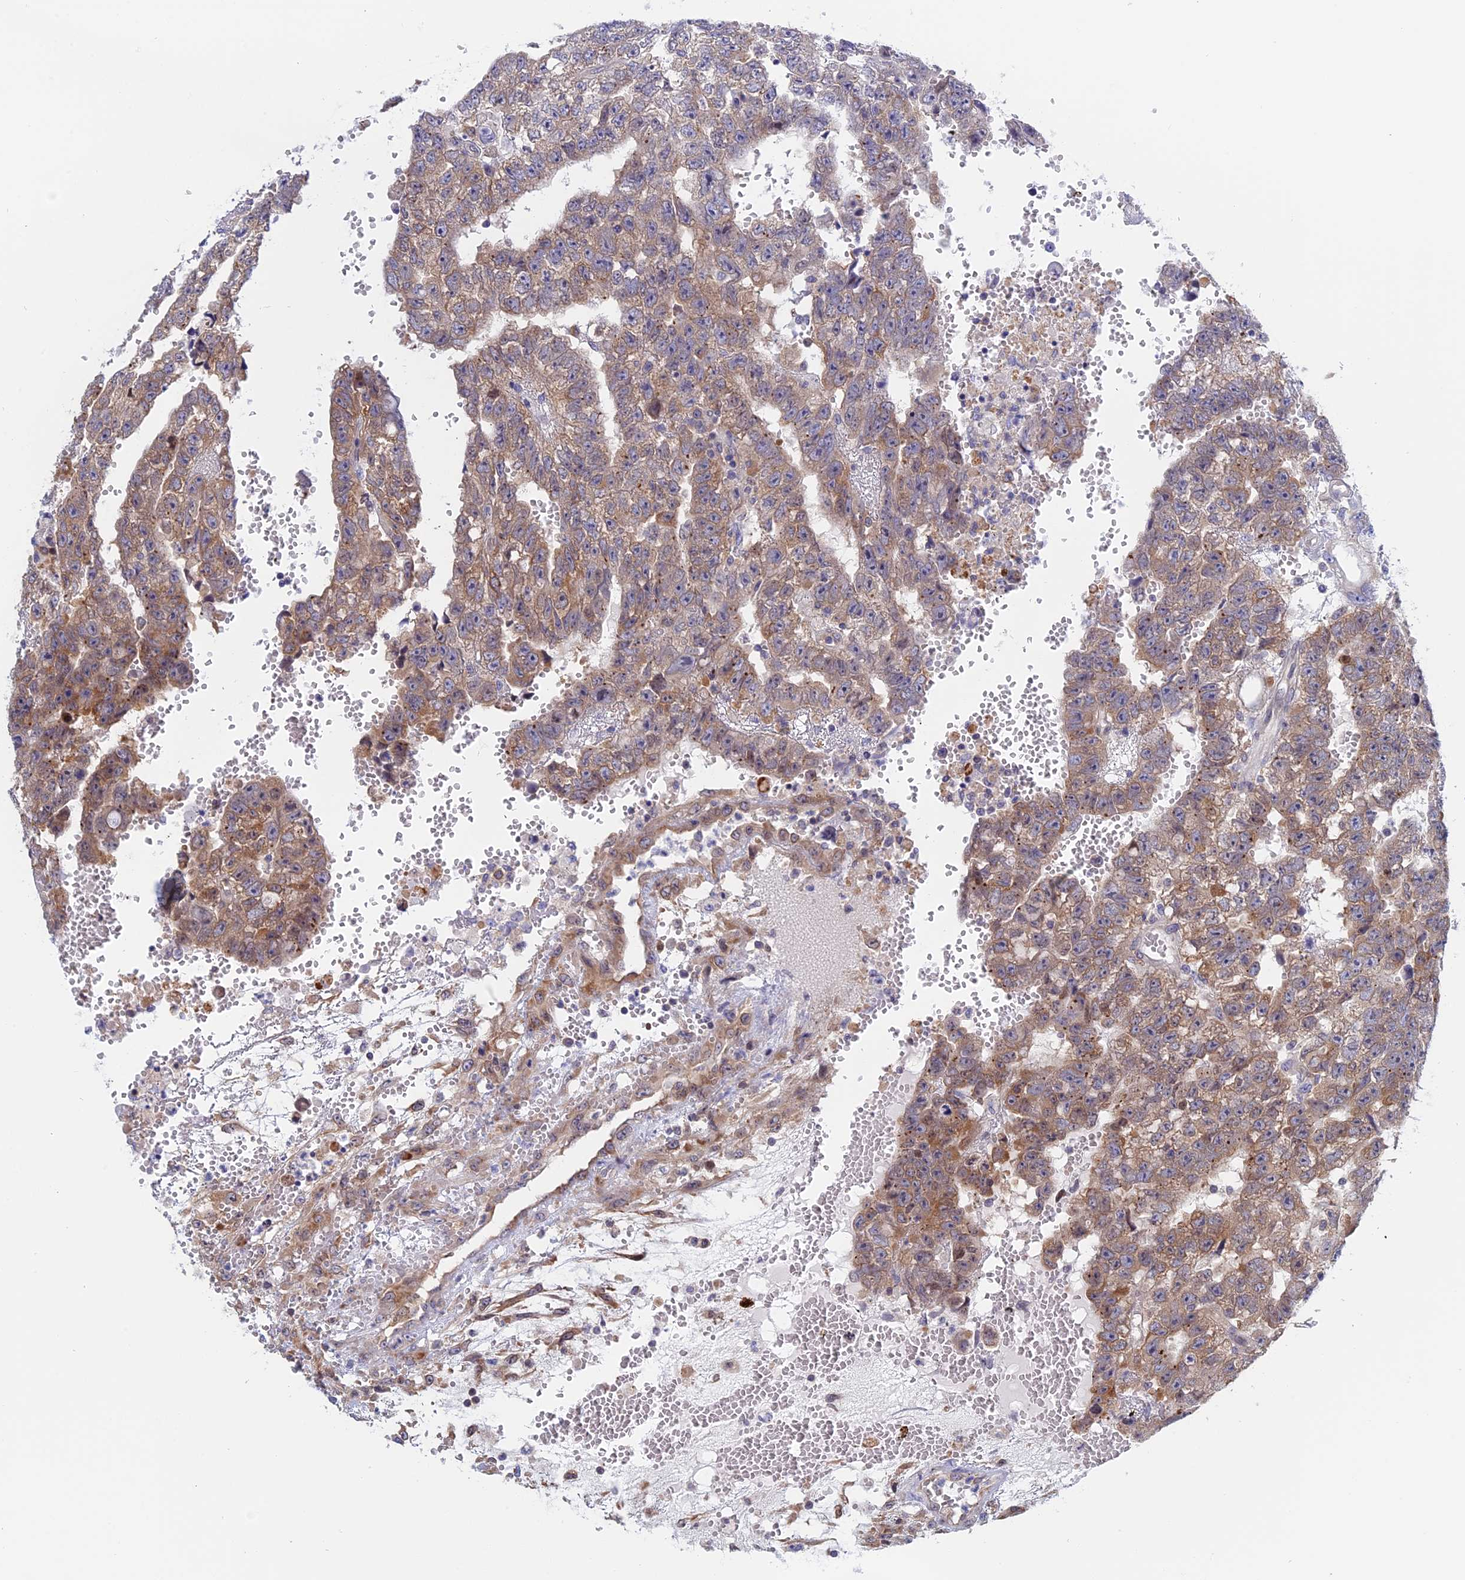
{"staining": {"intensity": "moderate", "quantity": "<25%", "location": "cytoplasmic/membranous"}, "tissue": "testis cancer", "cell_type": "Tumor cells", "image_type": "cancer", "snomed": [{"axis": "morphology", "description": "Carcinoma, Embryonal, NOS"}, {"axis": "topography", "description": "Testis"}], "caption": "Embryonal carcinoma (testis) stained for a protein (brown) exhibits moderate cytoplasmic/membranous positive staining in approximately <25% of tumor cells.", "gene": "NAA10", "patient": {"sex": "male", "age": 25}}